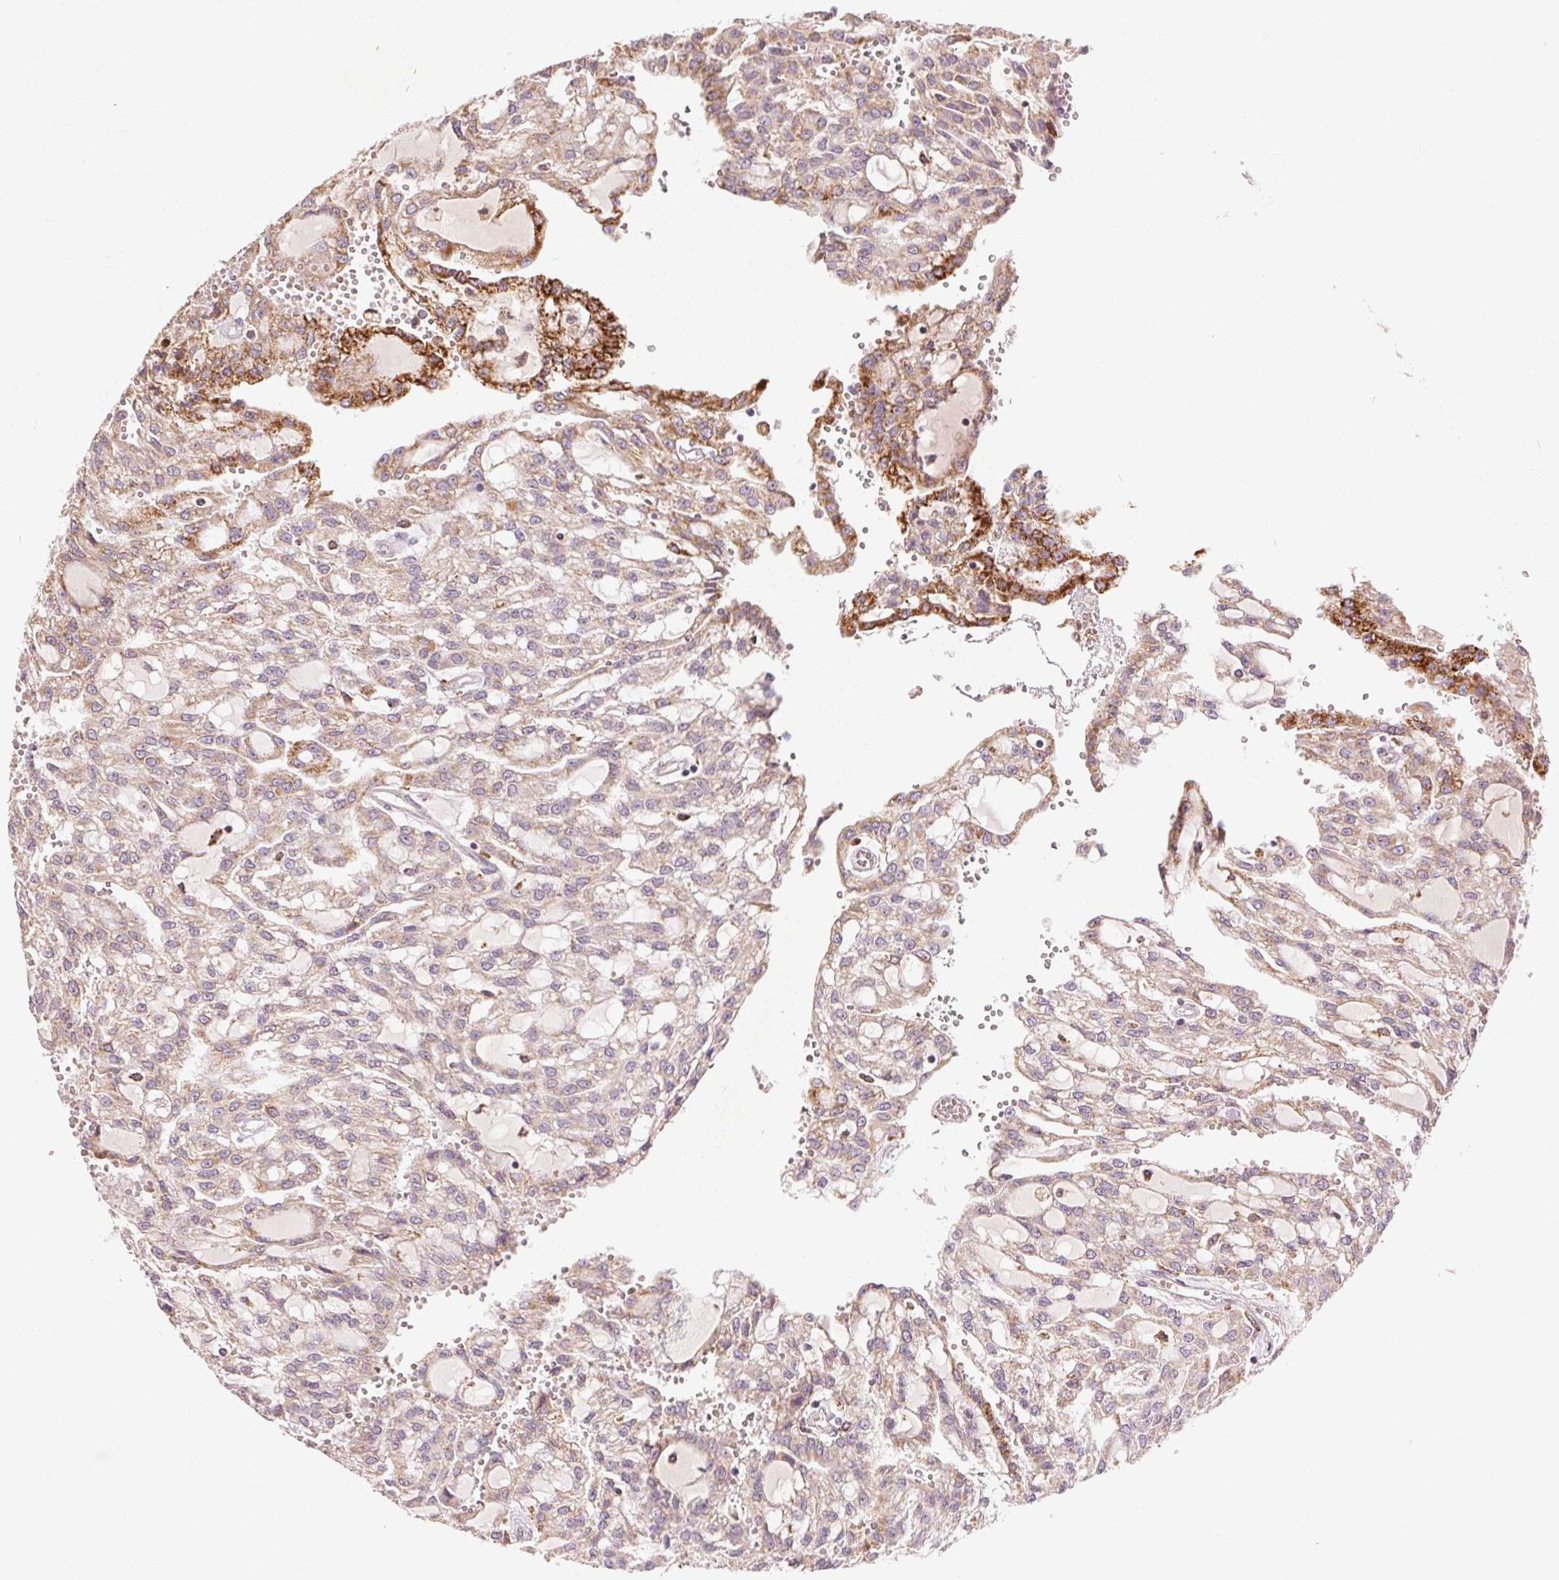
{"staining": {"intensity": "strong", "quantity": "<25%", "location": "cytoplasmic/membranous"}, "tissue": "renal cancer", "cell_type": "Tumor cells", "image_type": "cancer", "snomed": [{"axis": "morphology", "description": "Adenocarcinoma, NOS"}, {"axis": "topography", "description": "Kidney"}], "caption": "Strong cytoplasmic/membranous expression is appreciated in about <25% of tumor cells in renal cancer.", "gene": "REP15", "patient": {"sex": "male", "age": 63}}